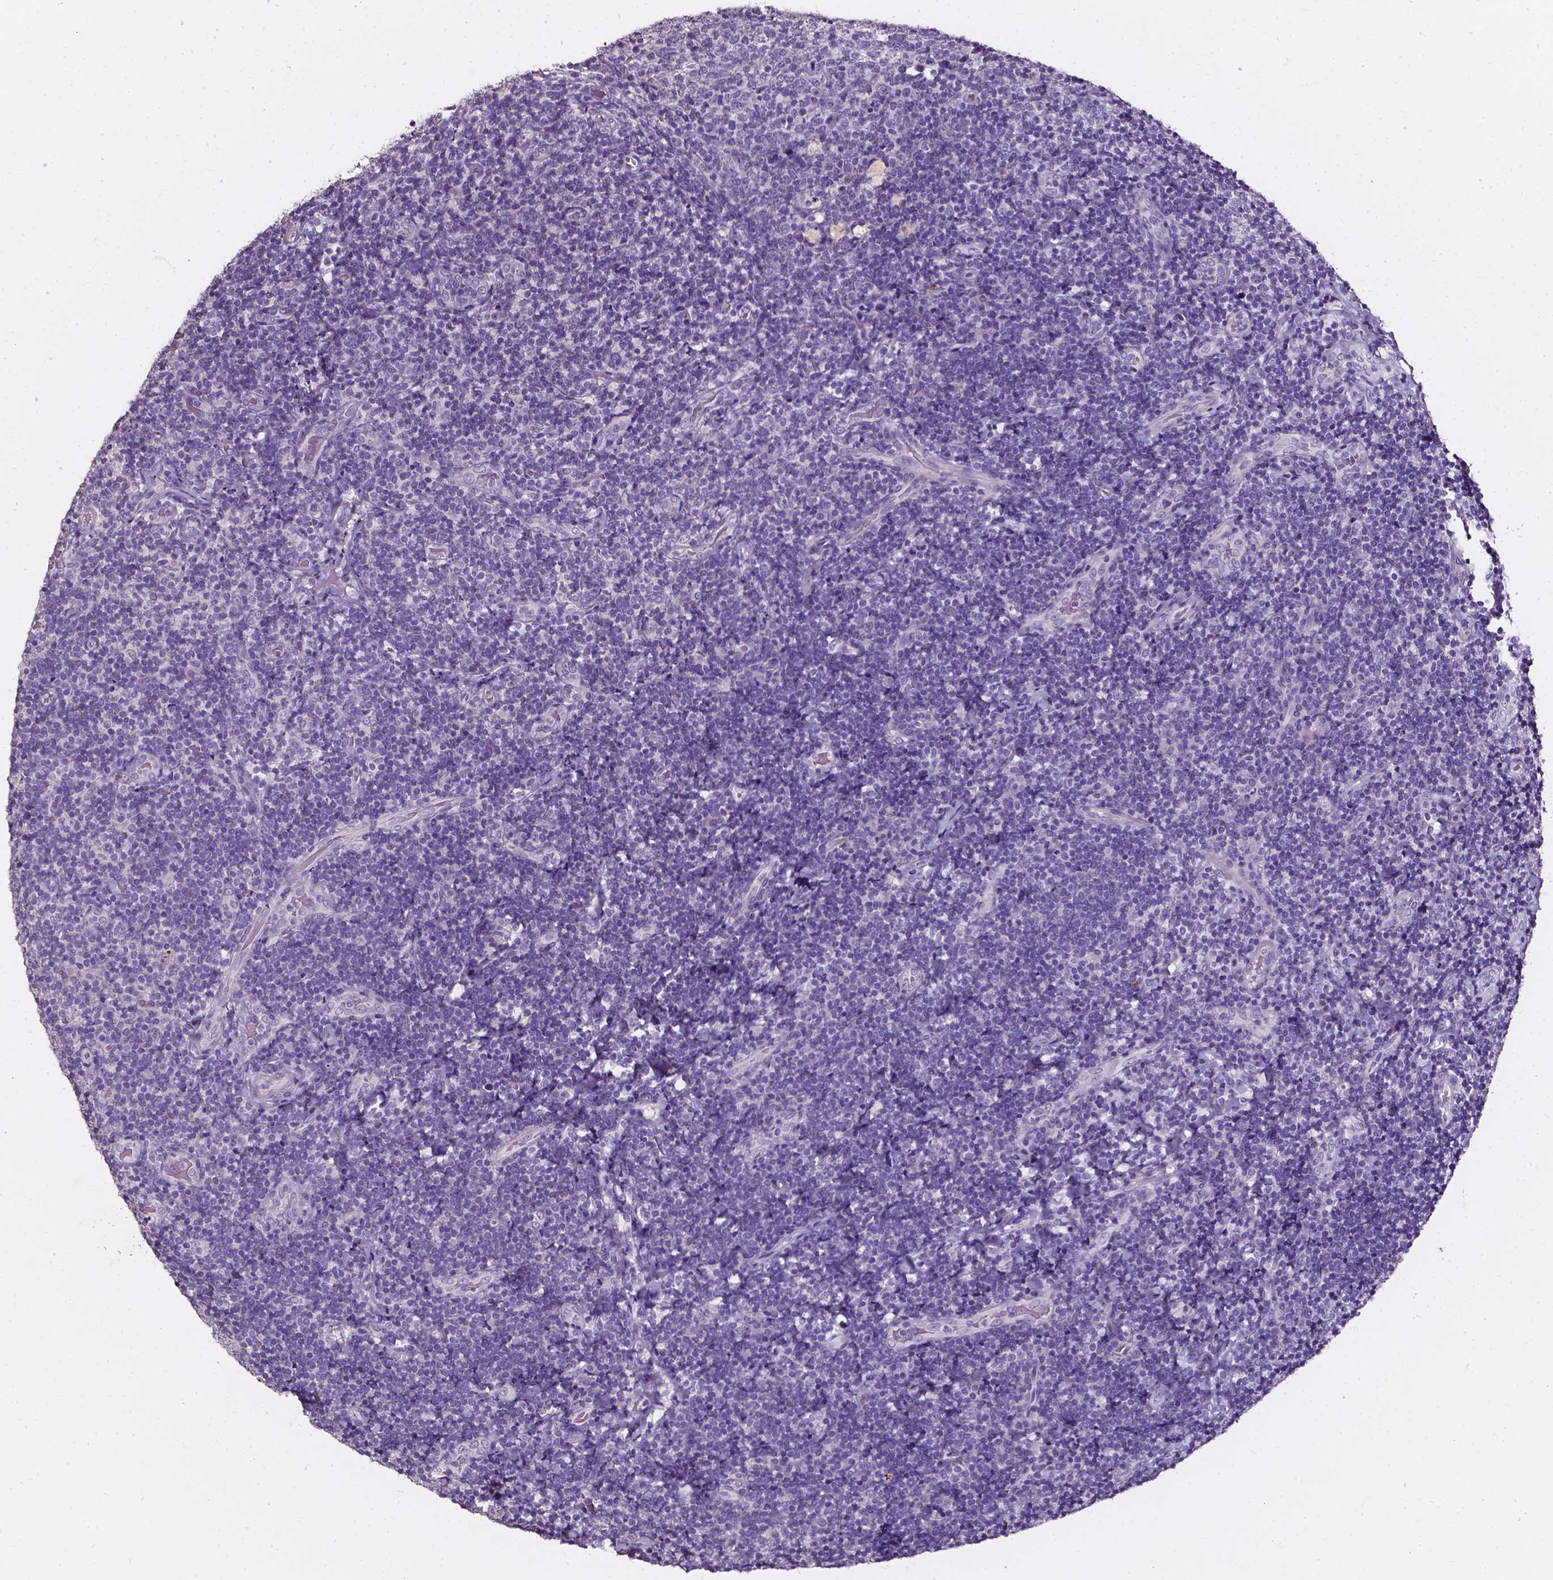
{"staining": {"intensity": "negative", "quantity": "none", "location": "none"}, "tissue": "tonsil", "cell_type": "Germinal center cells", "image_type": "normal", "snomed": [{"axis": "morphology", "description": "Normal tissue, NOS"}, {"axis": "topography", "description": "Tonsil"}], "caption": "A photomicrograph of tonsil stained for a protein shows no brown staining in germinal center cells.", "gene": "AKR1B10", "patient": {"sex": "male", "age": 17}}